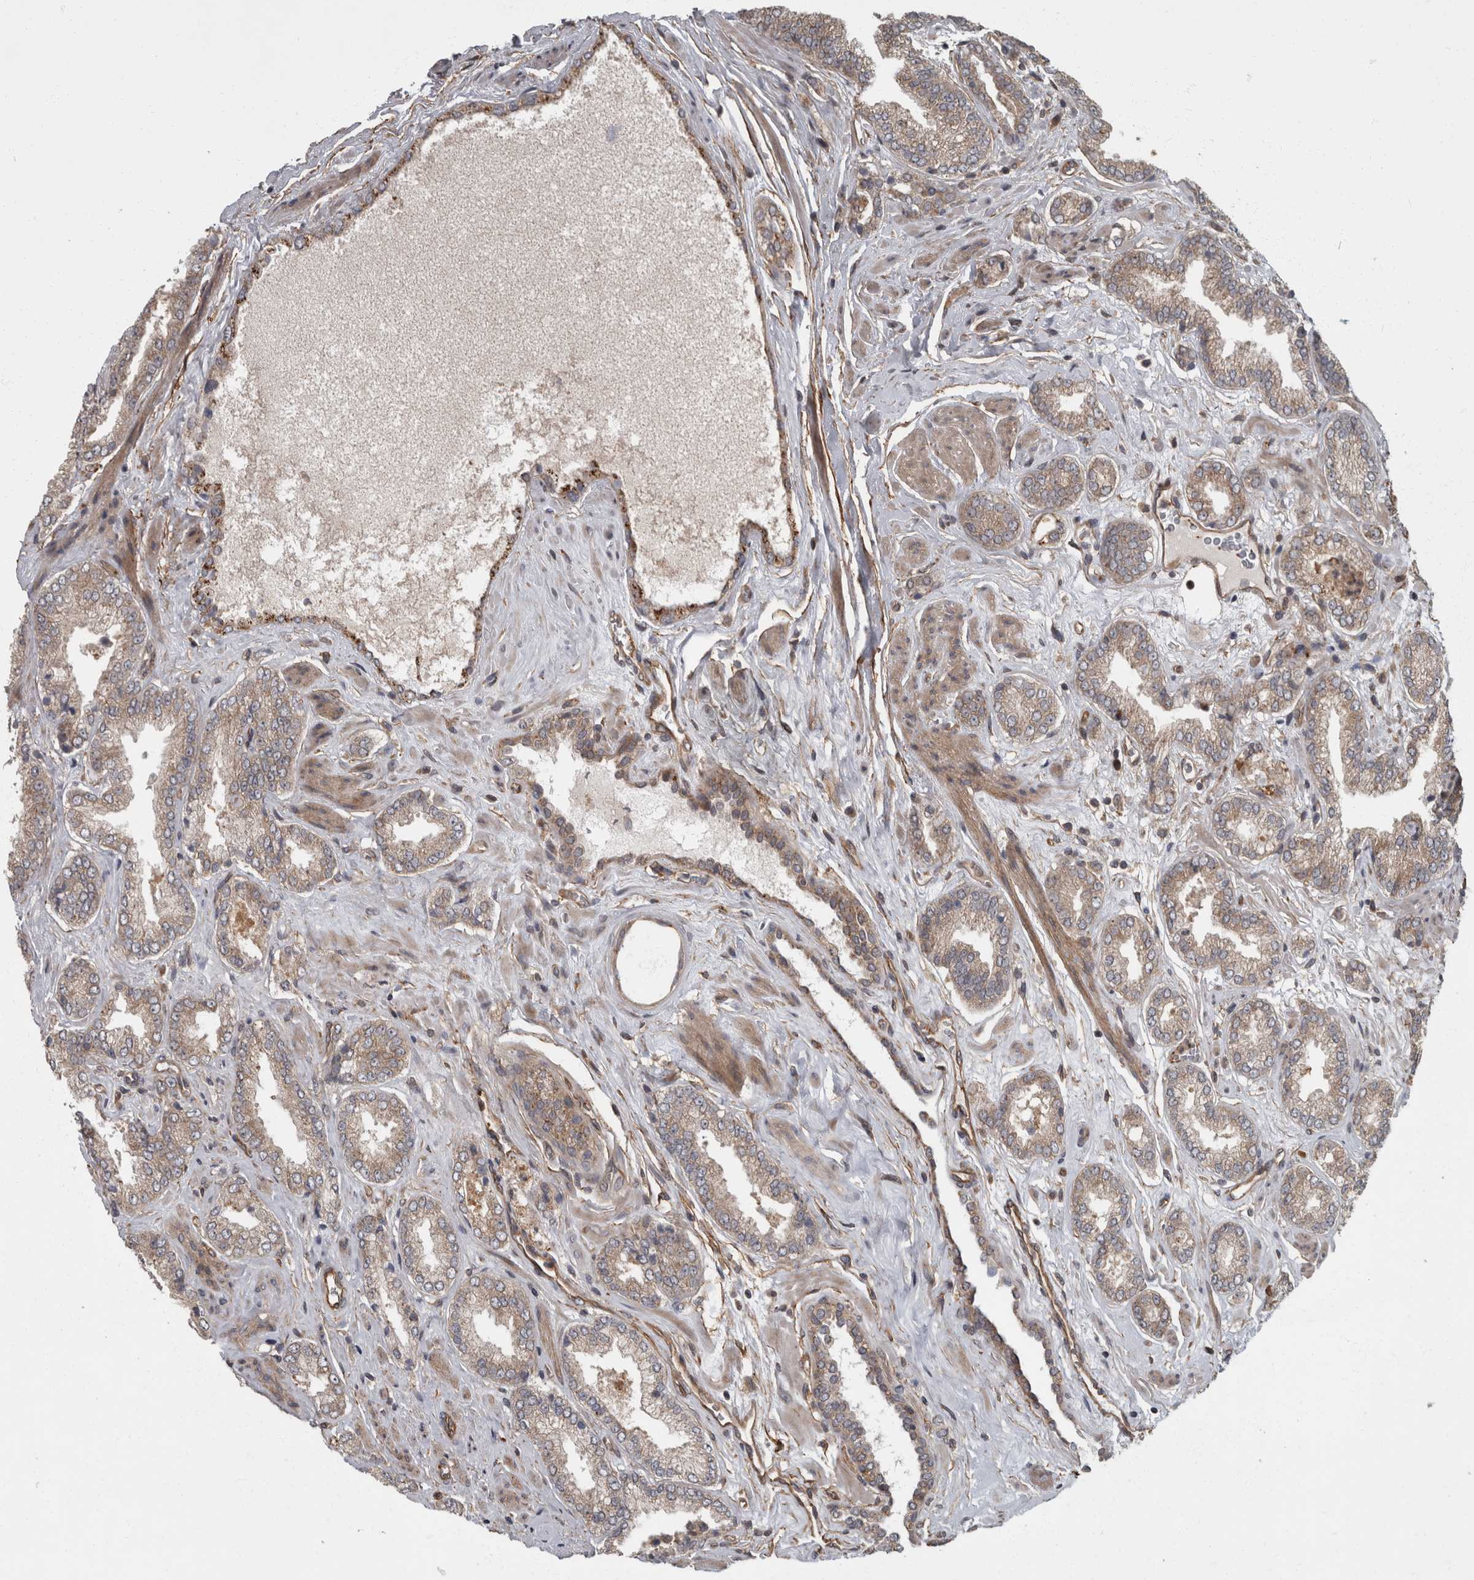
{"staining": {"intensity": "weak", "quantity": "25%-75%", "location": "cytoplasmic/membranous"}, "tissue": "prostate cancer", "cell_type": "Tumor cells", "image_type": "cancer", "snomed": [{"axis": "morphology", "description": "Adenocarcinoma, Low grade"}, {"axis": "topography", "description": "Prostate"}], "caption": "Adenocarcinoma (low-grade) (prostate) tissue exhibits weak cytoplasmic/membranous expression in approximately 25%-75% of tumor cells, visualized by immunohistochemistry.", "gene": "VEGFD", "patient": {"sex": "male", "age": 62}}